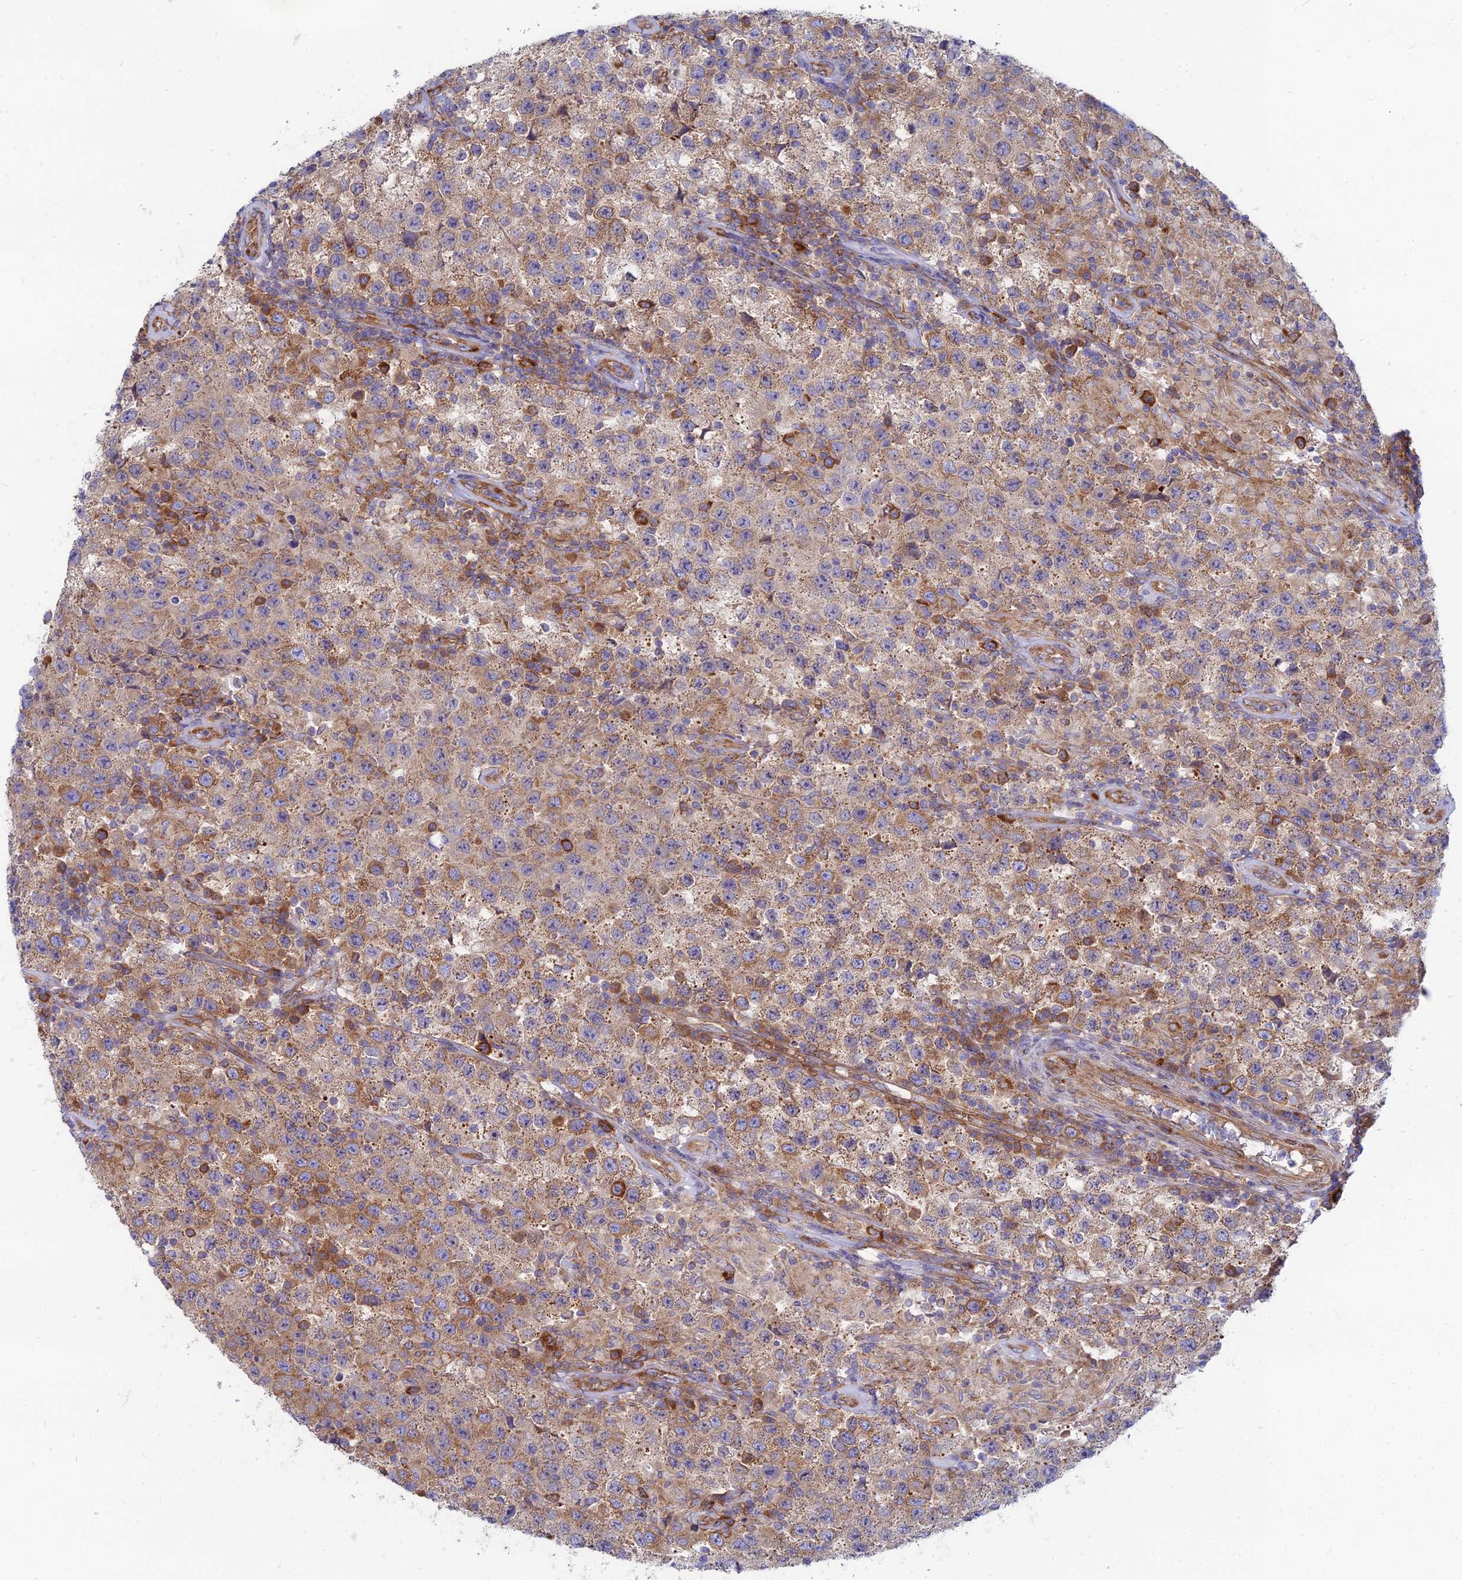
{"staining": {"intensity": "moderate", "quantity": ">75%", "location": "cytoplasmic/membranous"}, "tissue": "testis cancer", "cell_type": "Tumor cells", "image_type": "cancer", "snomed": [{"axis": "morphology", "description": "Seminoma, NOS"}, {"axis": "morphology", "description": "Carcinoma, Embryonal, NOS"}, {"axis": "topography", "description": "Testis"}], "caption": "Immunohistochemical staining of human testis cancer displays medium levels of moderate cytoplasmic/membranous protein staining in about >75% of tumor cells. The protein of interest is stained brown, and the nuclei are stained in blue (DAB (3,3'-diaminobenzidine) IHC with brightfield microscopy, high magnification).", "gene": "TXLNA", "patient": {"sex": "male", "age": 41}}